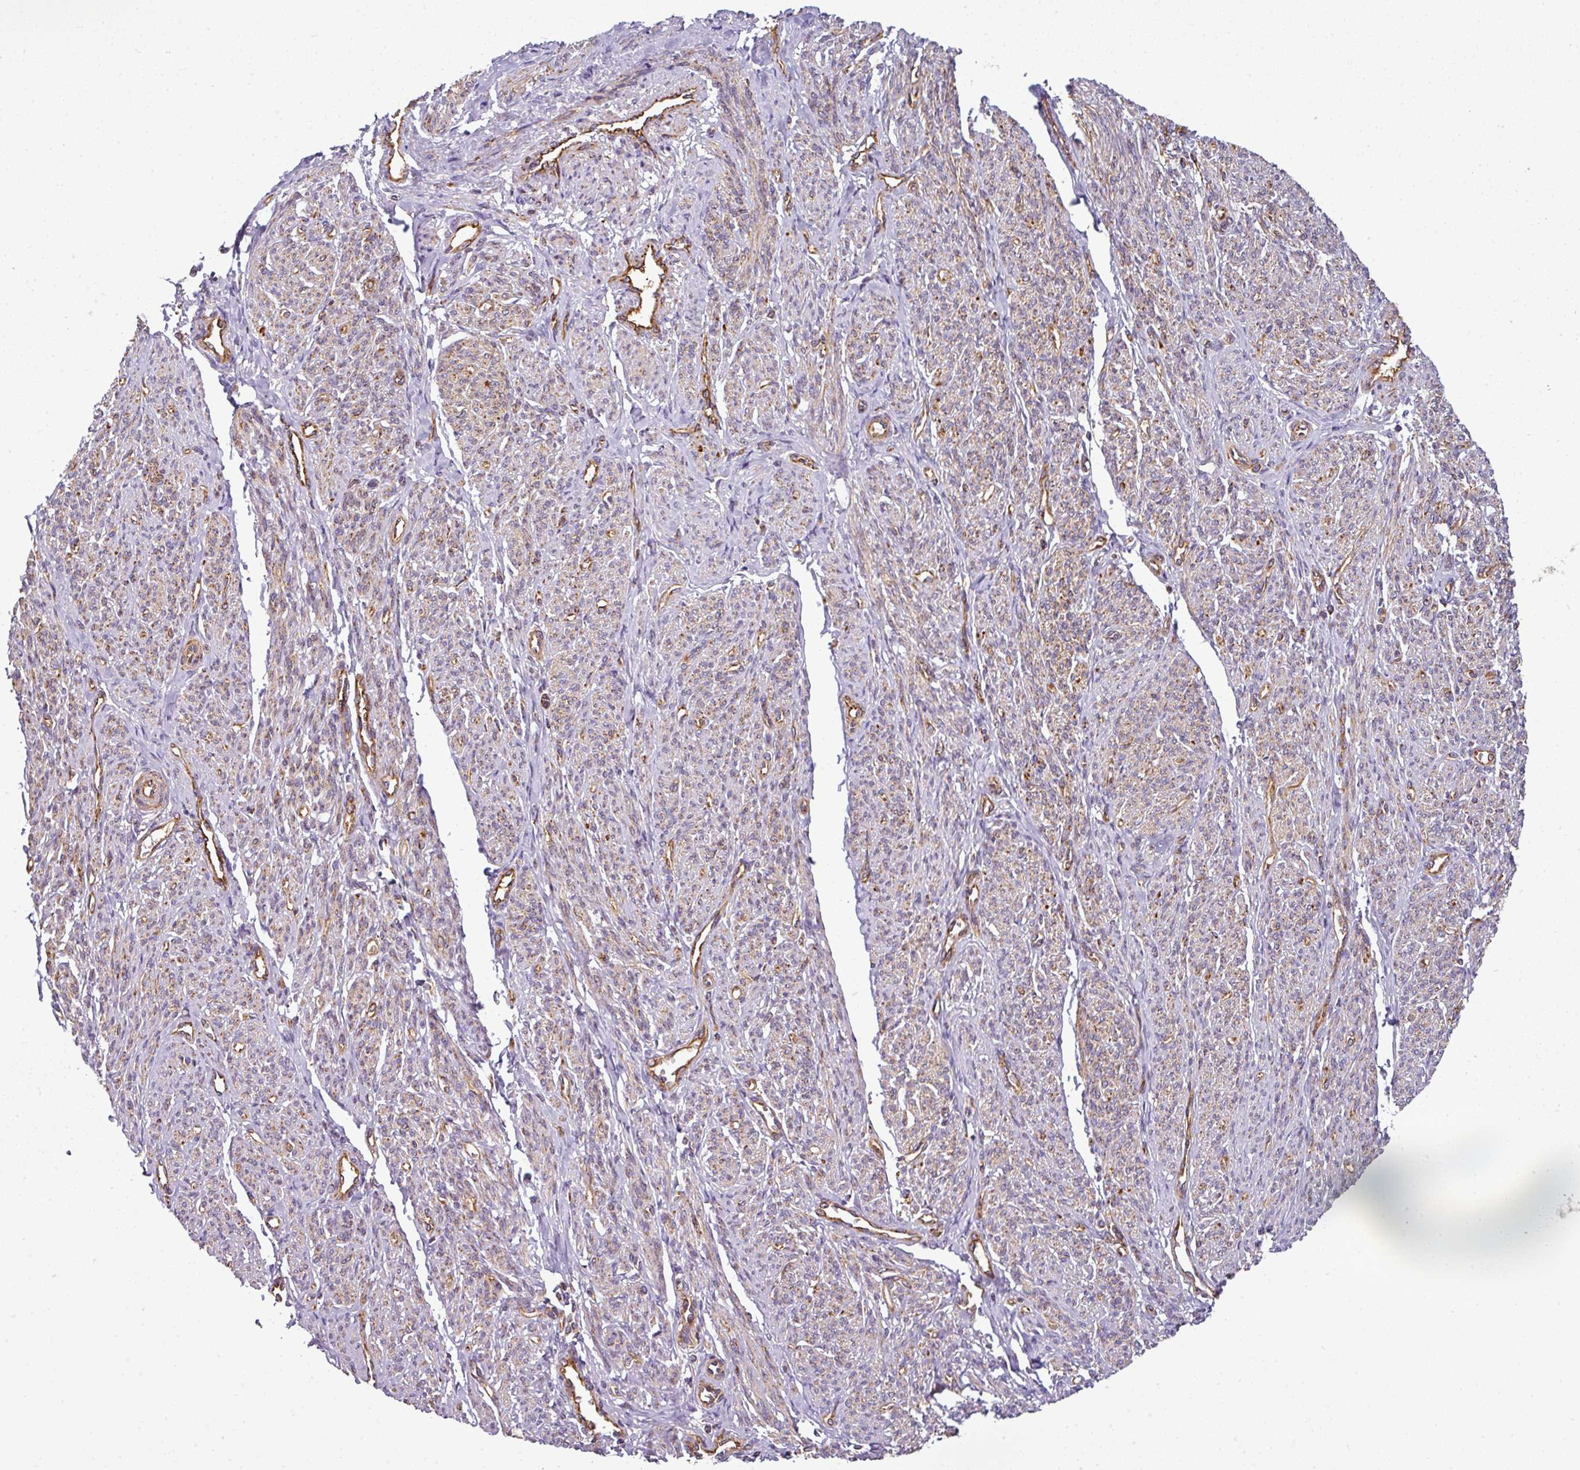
{"staining": {"intensity": "moderate", "quantity": "25%-75%", "location": "cytoplasmic/membranous"}, "tissue": "smooth muscle", "cell_type": "Smooth muscle cells", "image_type": "normal", "snomed": [{"axis": "morphology", "description": "Normal tissue, NOS"}, {"axis": "topography", "description": "Smooth muscle"}], "caption": "An IHC histopathology image of normal tissue is shown. Protein staining in brown labels moderate cytoplasmic/membranous positivity in smooth muscle within smooth muscle cells.", "gene": "PRELID3B", "patient": {"sex": "female", "age": 65}}